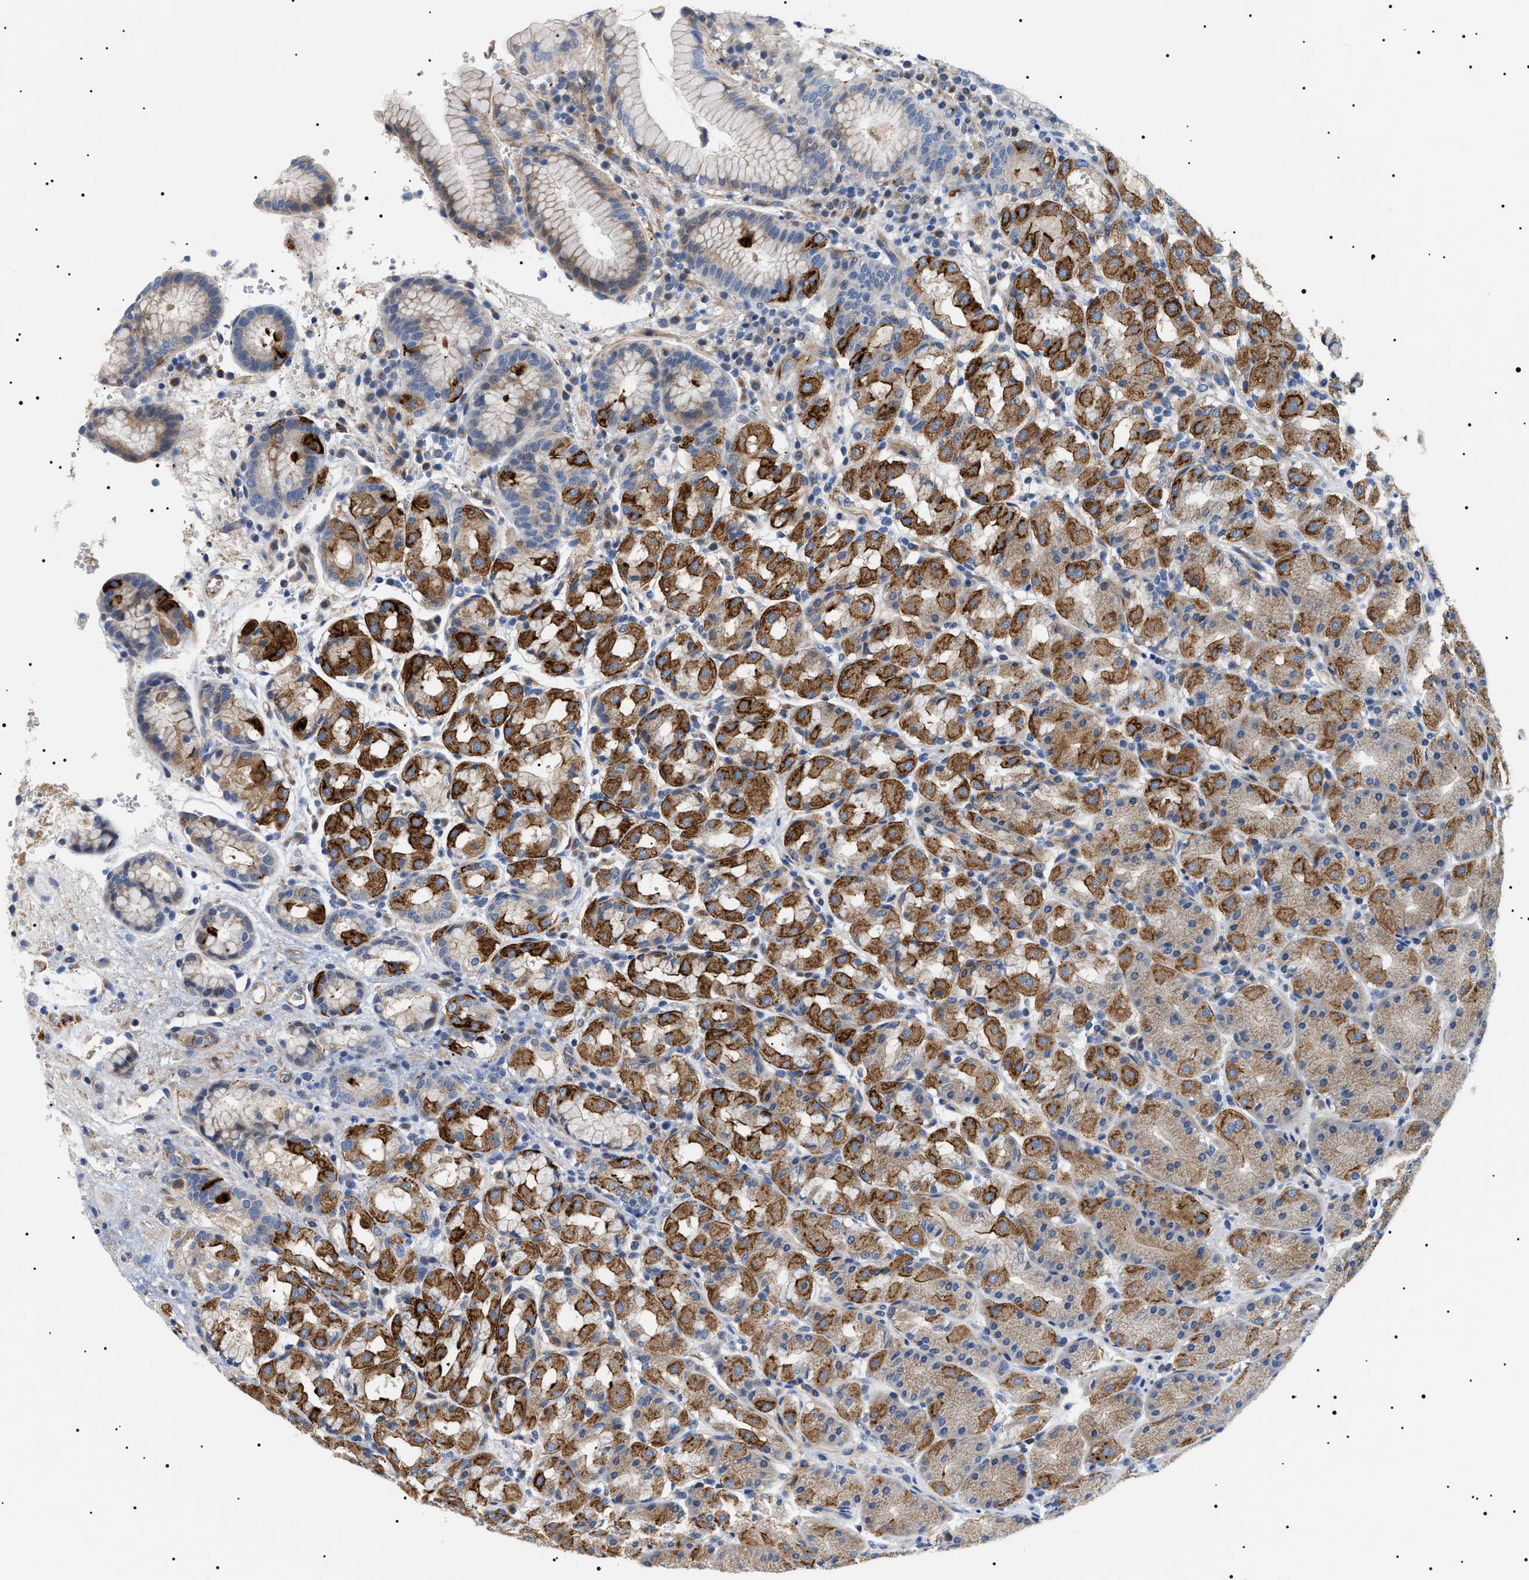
{"staining": {"intensity": "moderate", "quantity": ">75%", "location": "cytoplasmic/membranous"}, "tissue": "stomach", "cell_type": "Glandular cells", "image_type": "normal", "snomed": [{"axis": "morphology", "description": "Normal tissue, NOS"}, {"axis": "topography", "description": "Stomach"}, {"axis": "topography", "description": "Stomach, lower"}], "caption": "A micrograph showing moderate cytoplasmic/membranous positivity in about >75% of glandular cells in unremarkable stomach, as visualized by brown immunohistochemical staining.", "gene": "TMEM222", "patient": {"sex": "female", "age": 56}}